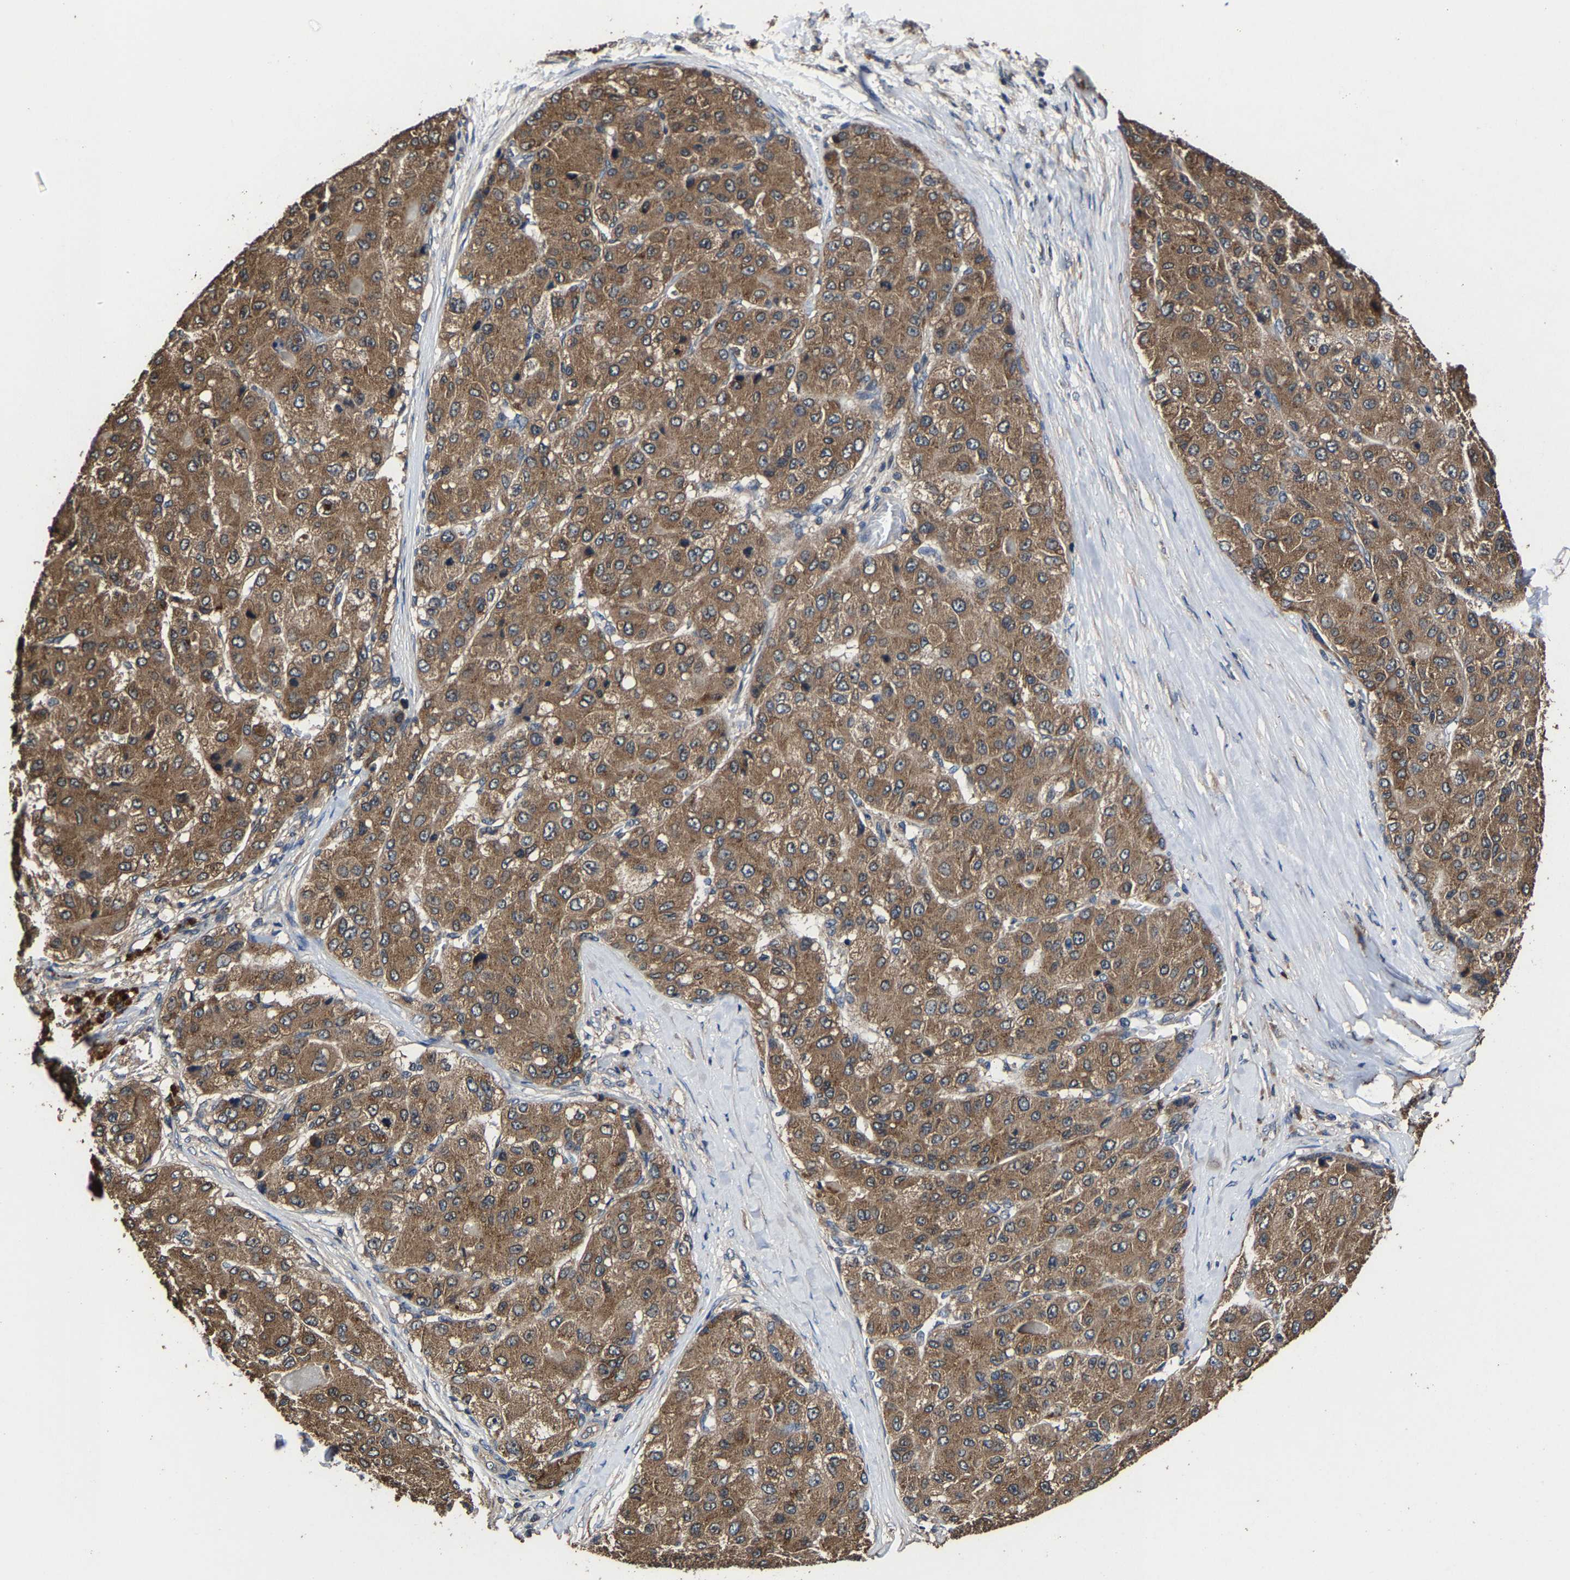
{"staining": {"intensity": "moderate", "quantity": ">75%", "location": "cytoplasmic/membranous"}, "tissue": "liver cancer", "cell_type": "Tumor cells", "image_type": "cancer", "snomed": [{"axis": "morphology", "description": "Carcinoma, Hepatocellular, NOS"}, {"axis": "topography", "description": "Liver"}], "caption": "The photomicrograph shows staining of liver hepatocellular carcinoma, revealing moderate cytoplasmic/membranous protein expression (brown color) within tumor cells.", "gene": "EBAG9", "patient": {"sex": "male", "age": 80}}